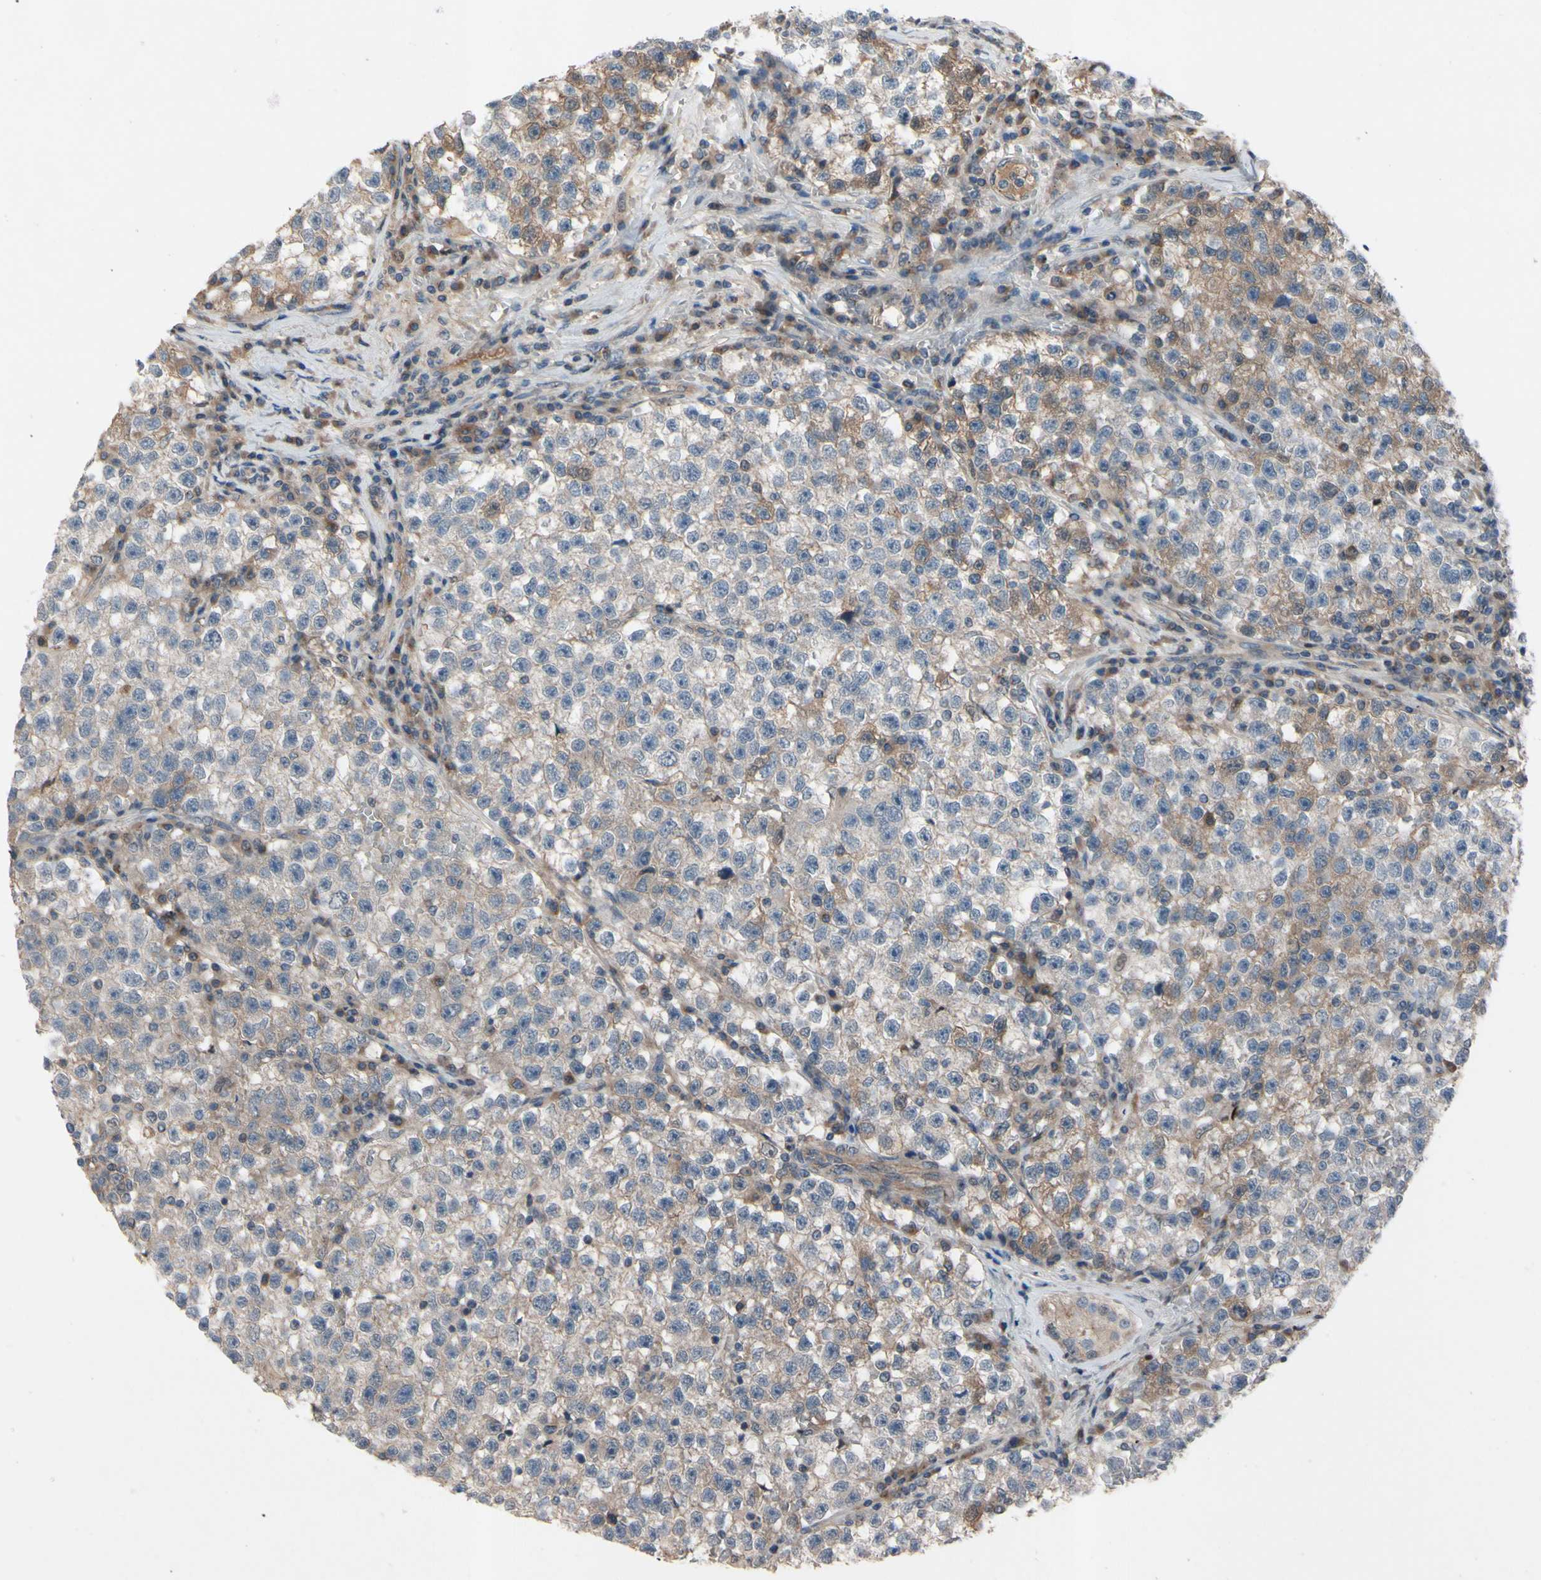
{"staining": {"intensity": "moderate", "quantity": "25%-75%", "location": "cytoplasmic/membranous"}, "tissue": "testis cancer", "cell_type": "Tumor cells", "image_type": "cancer", "snomed": [{"axis": "morphology", "description": "Seminoma, NOS"}, {"axis": "topography", "description": "Testis"}], "caption": "IHC micrograph of neoplastic tissue: testis cancer (seminoma) stained using IHC shows medium levels of moderate protein expression localized specifically in the cytoplasmic/membranous of tumor cells, appearing as a cytoplasmic/membranous brown color.", "gene": "ICAM5", "patient": {"sex": "male", "age": 22}}